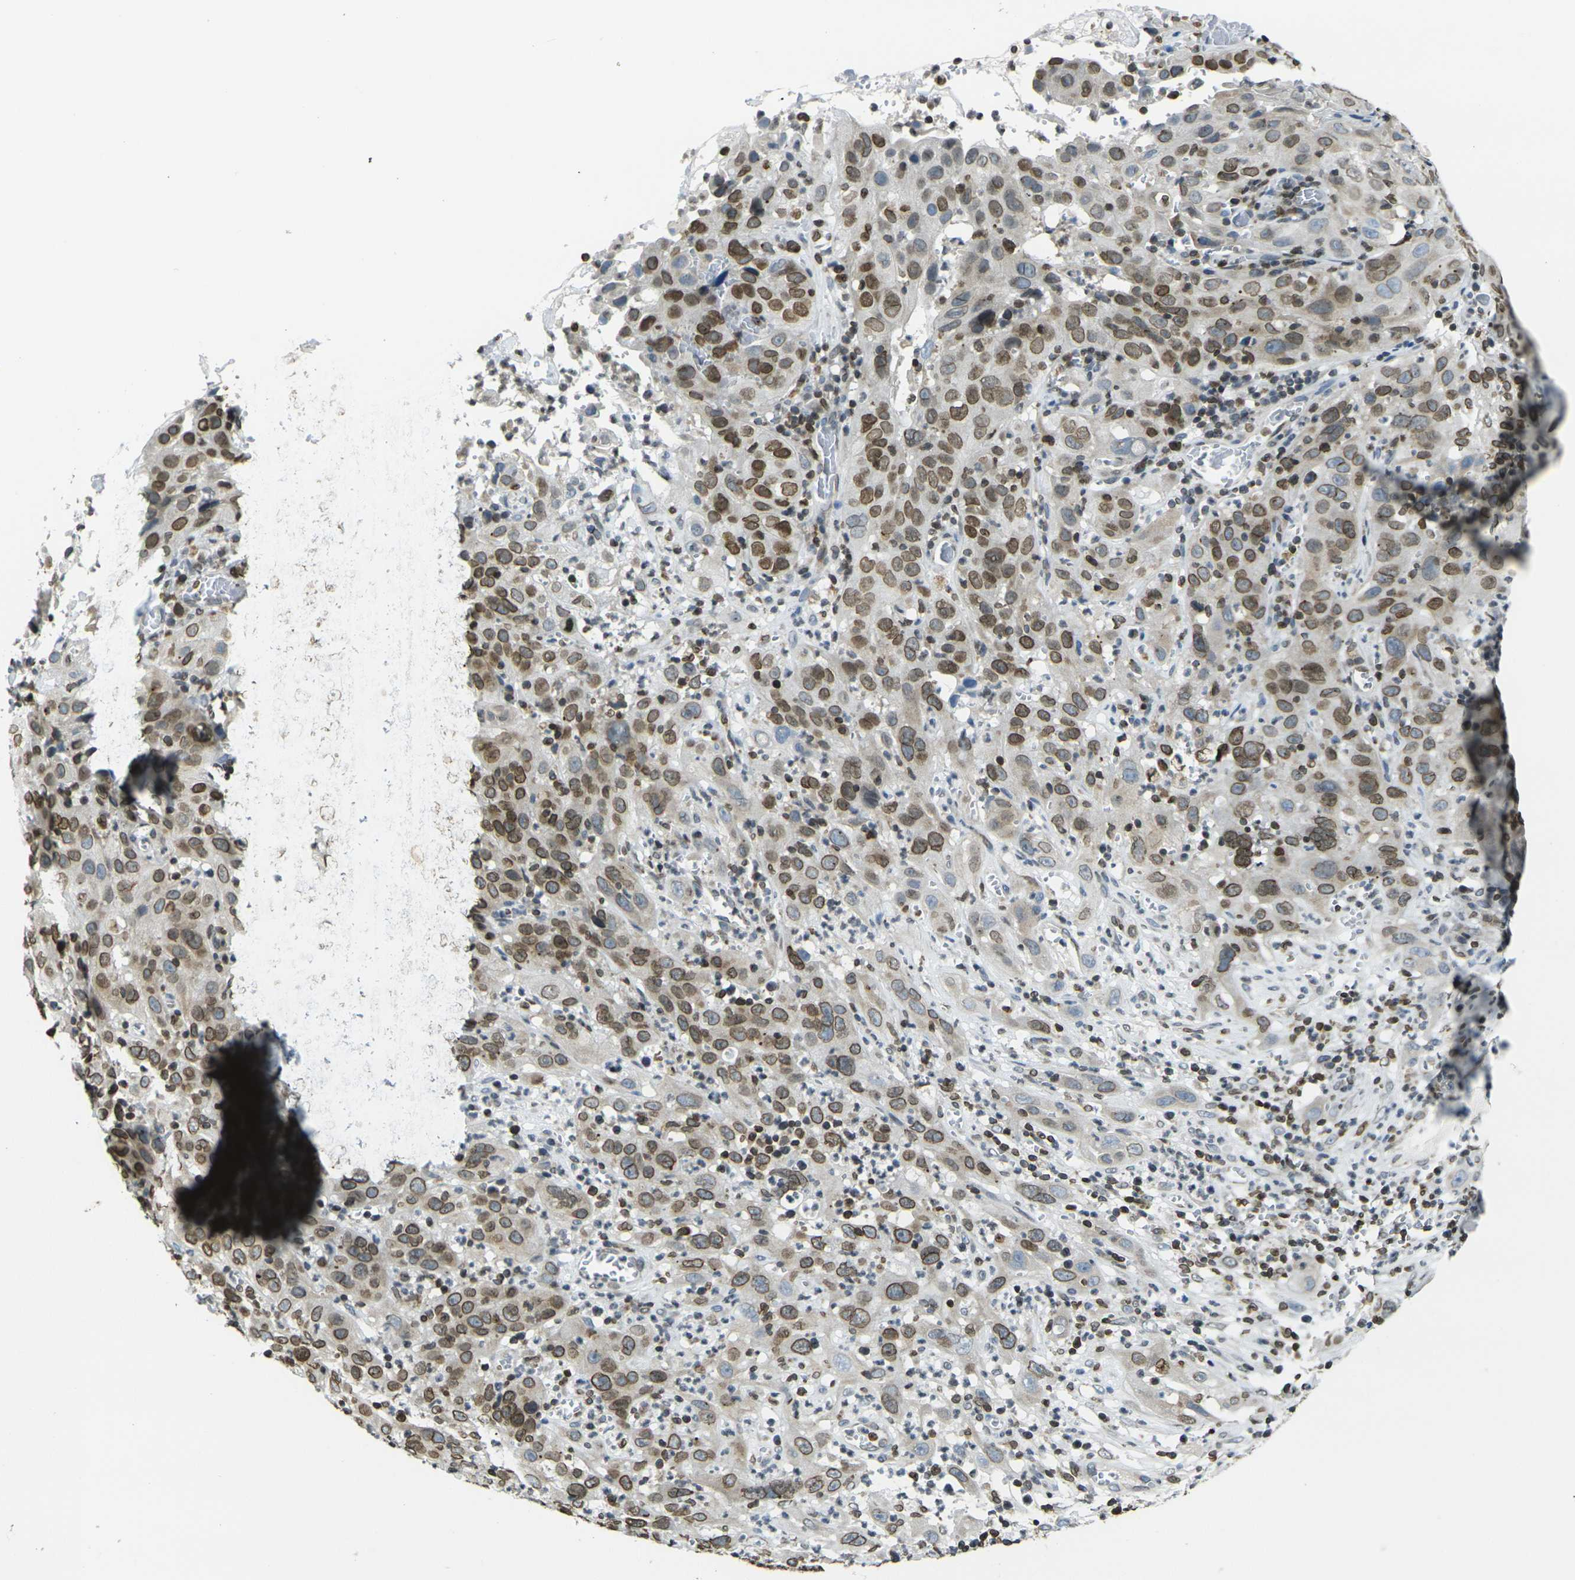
{"staining": {"intensity": "moderate", "quantity": ">75%", "location": "cytoplasmic/membranous,nuclear"}, "tissue": "cervical cancer", "cell_type": "Tumor cells", "image_type": "cancer", "snomed": [{"axis": "morphology", "description": "Squamous cell carcinoma, NOS"}, {"axis": "topography", "description": "Cervix"}], "caption": "Moderate cytoplasmic/membranous and nuclear positivity for a protein is appreciated in about >75% of tumor cells of cervical cancer (squamous cell carcinoma) using immunohistochemistry (IHC).", "gene": "BRDT", "patient": {"sex": "female", "age": 32}}